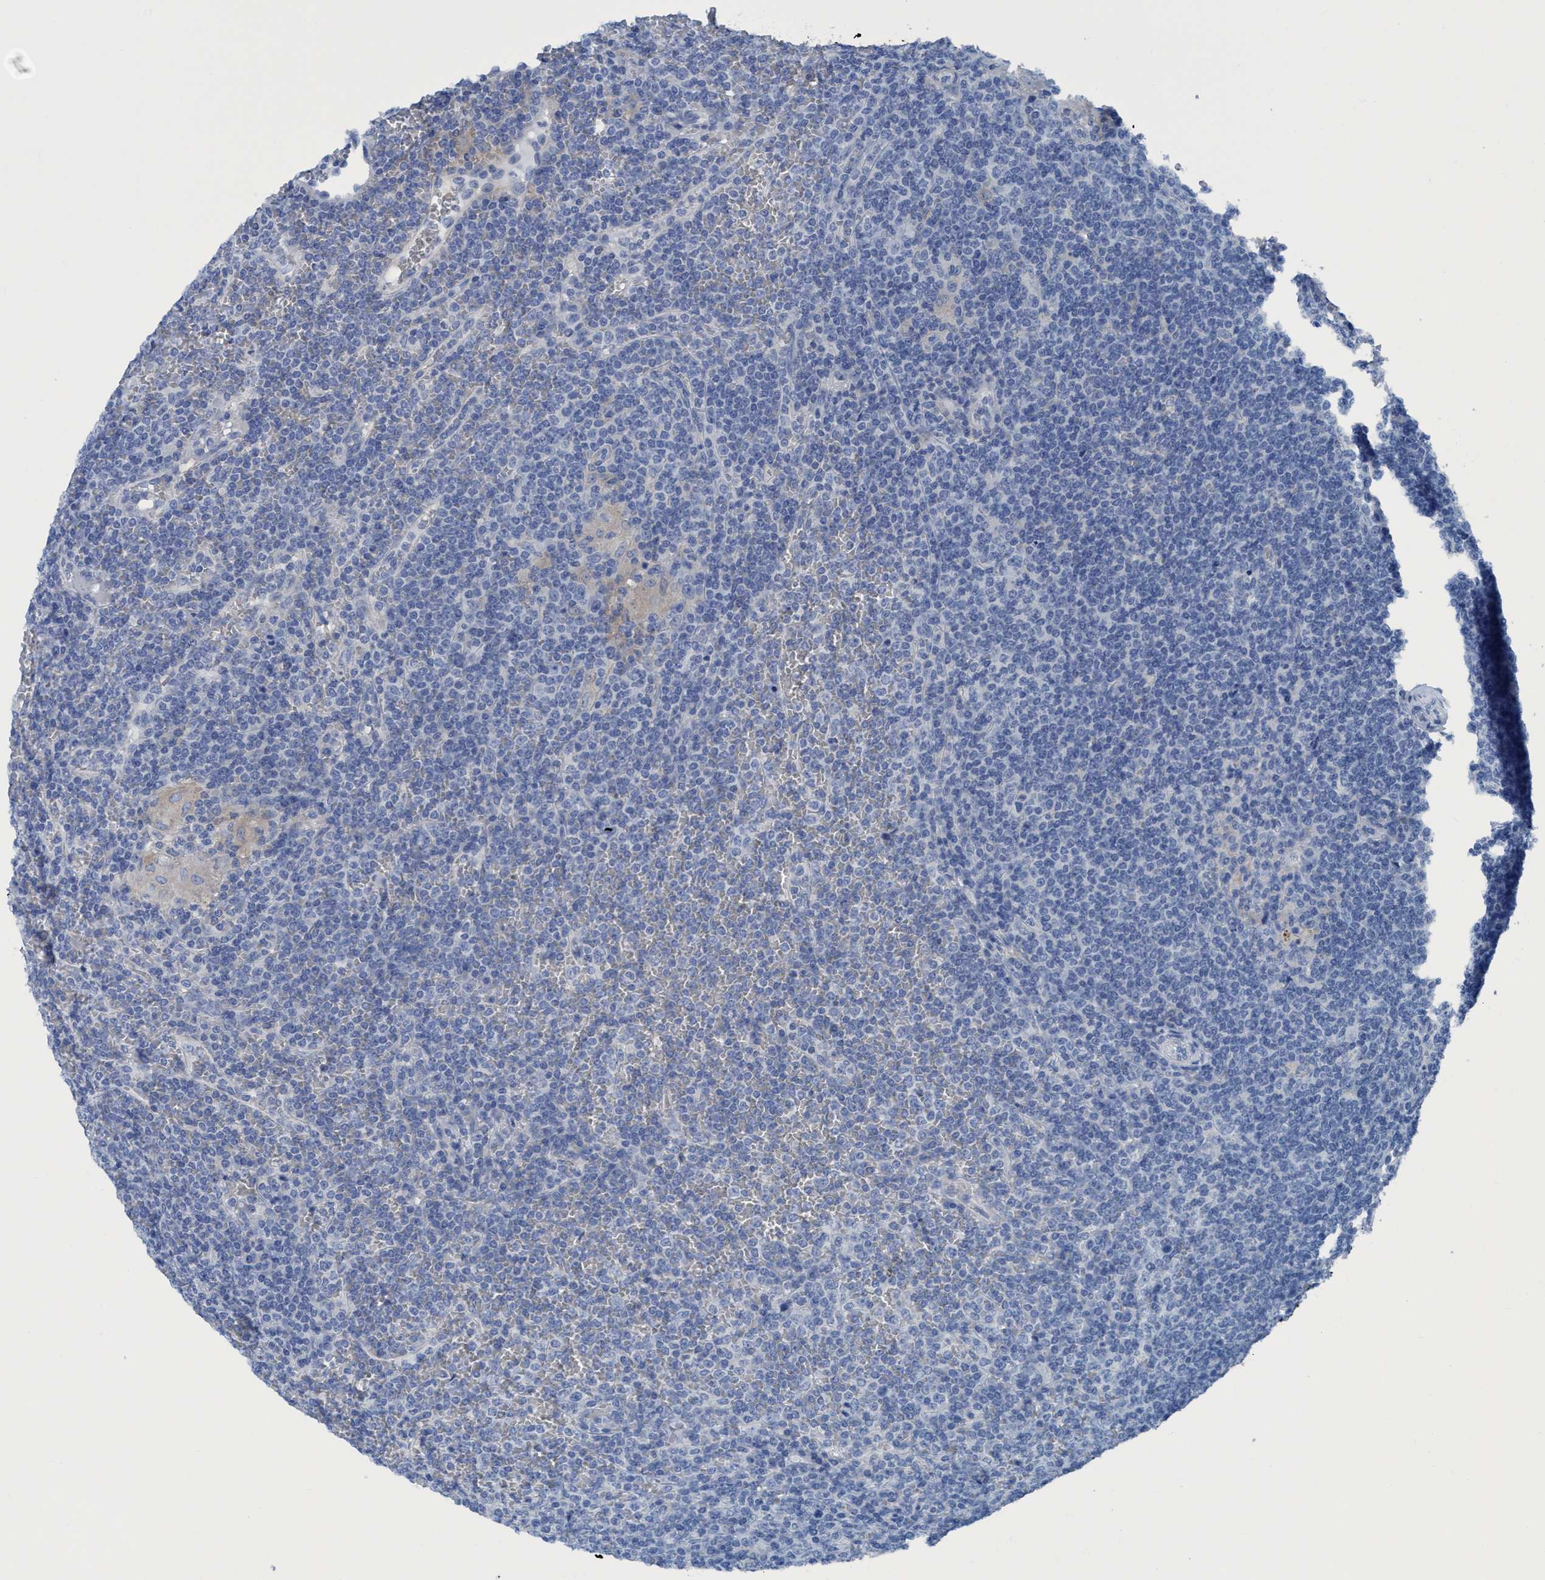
{"staining": {"intensity": "negative", "quantity": "none", "location": "none"}, "tissue": "lymphoma", "cell_type": "Tumor cells", "image_type": "cancer", "snomed": [{"axis": "morphology", "description": "Malignant lymphoma, non-Hodgkin's type, Low grade"}, {"axis": "topography", "description": "Spleen"}], "caption": "Histopathology image shows no significant protein positivity in tumor cells of low-grade malignant lymphoma, non-Hodgkin's type.", "gene": "DNAI1", "patient": {"sex": "female", "age": 19}}